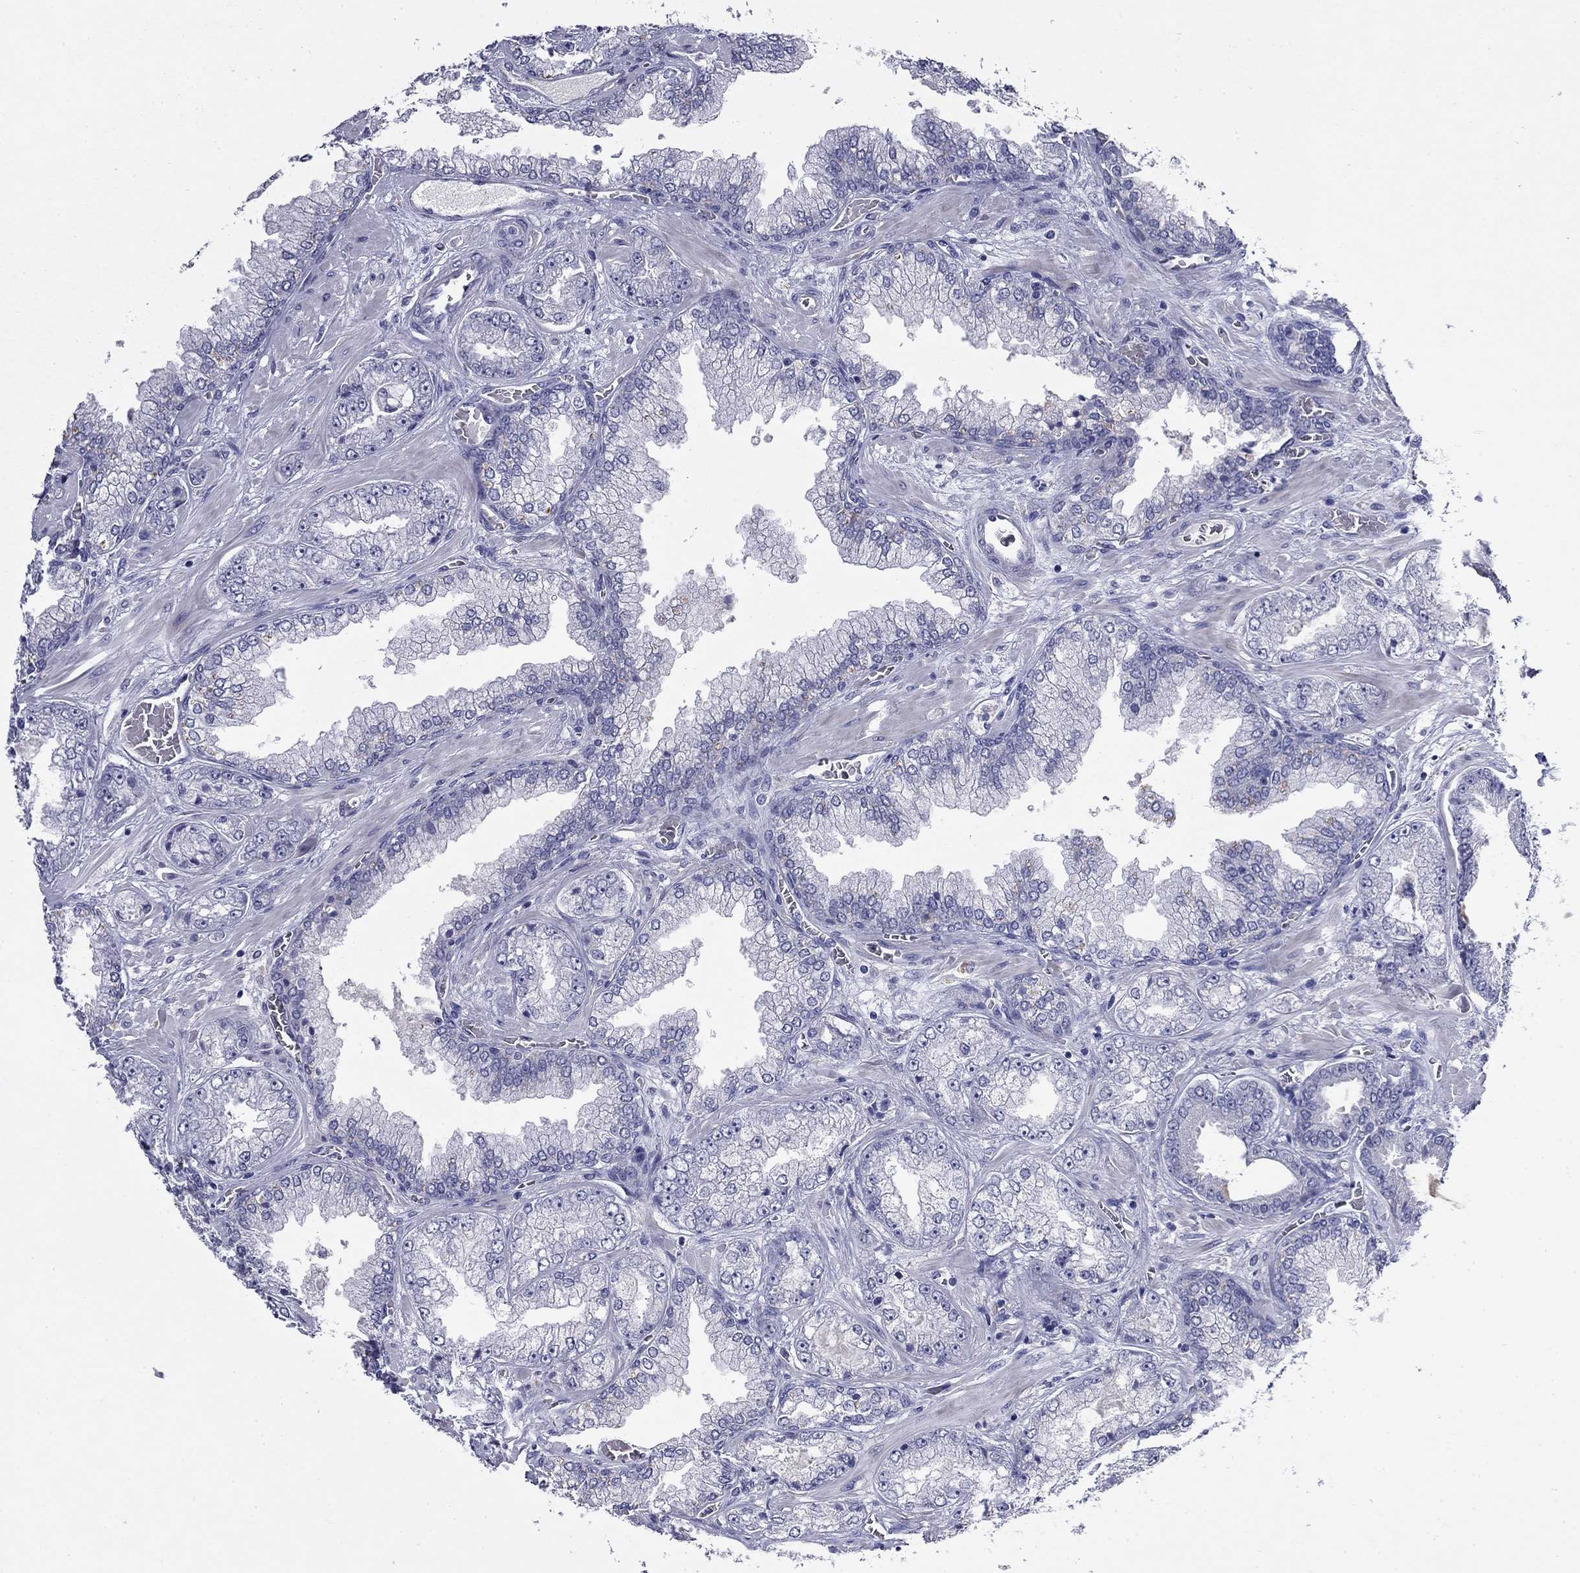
{"staining": {"intensity": "negative", "quantity": "none", "location": "none"}, "tissue": "prostate cancer", "cell_type": "Tumor cells", "image_type": "cancer", "snomed": [{"axis": "morphology", "description": "Adenocarcinoma, Low grade"}, {"axis": "topography", "description": "Prostate"}], "caption": "Immunohistochemistry (IHC) histopathology image of neoplastic tissue: human prostate cancer (adenocarcinoma (low-grade)) stained with DAB (3,3'-diaminobenzidine) displays no significant protein positivity in tumor cells.", "gene": "CFAP119", "patient": {"sex": "male", "age": 57}}